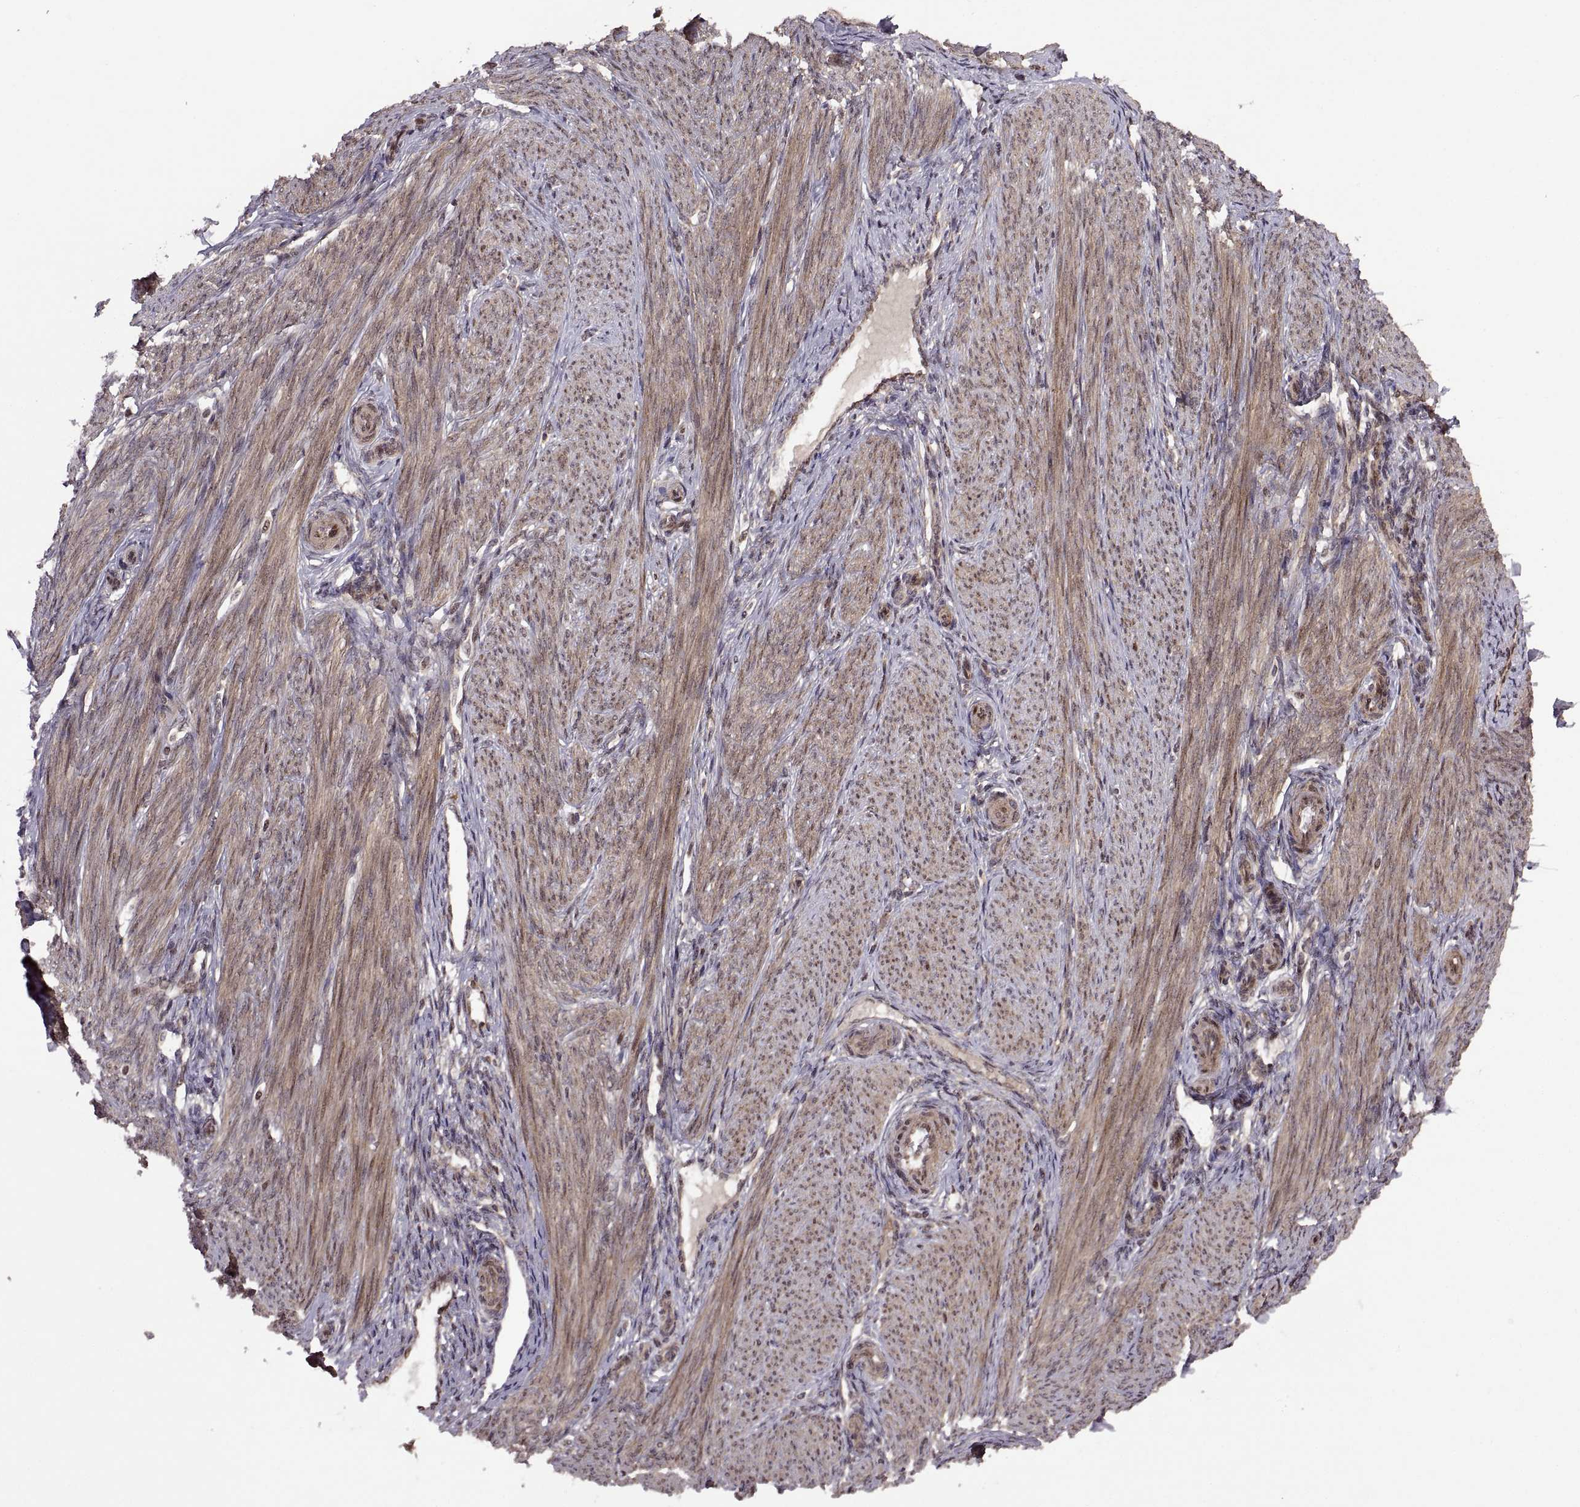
{"staining": {"intensity": "weak", "quantity": "<25%", "location": "cytoplasmic/membranous"}, "tissue": "endometrium", "cell_type": "Cells in endometrial stroma", "image_type": "normal", "snomed": [{"axis": "morphology", "description": "Normal tissue, NOS"}, {"axis": "topography", "description": "Endometrium"}], "caption": "Micrograph shows no protein staining in cells in endometrial stroma of benign endometrium.", "gene": "PTOV1", "patient": {"sex": "female", "age": 39}}